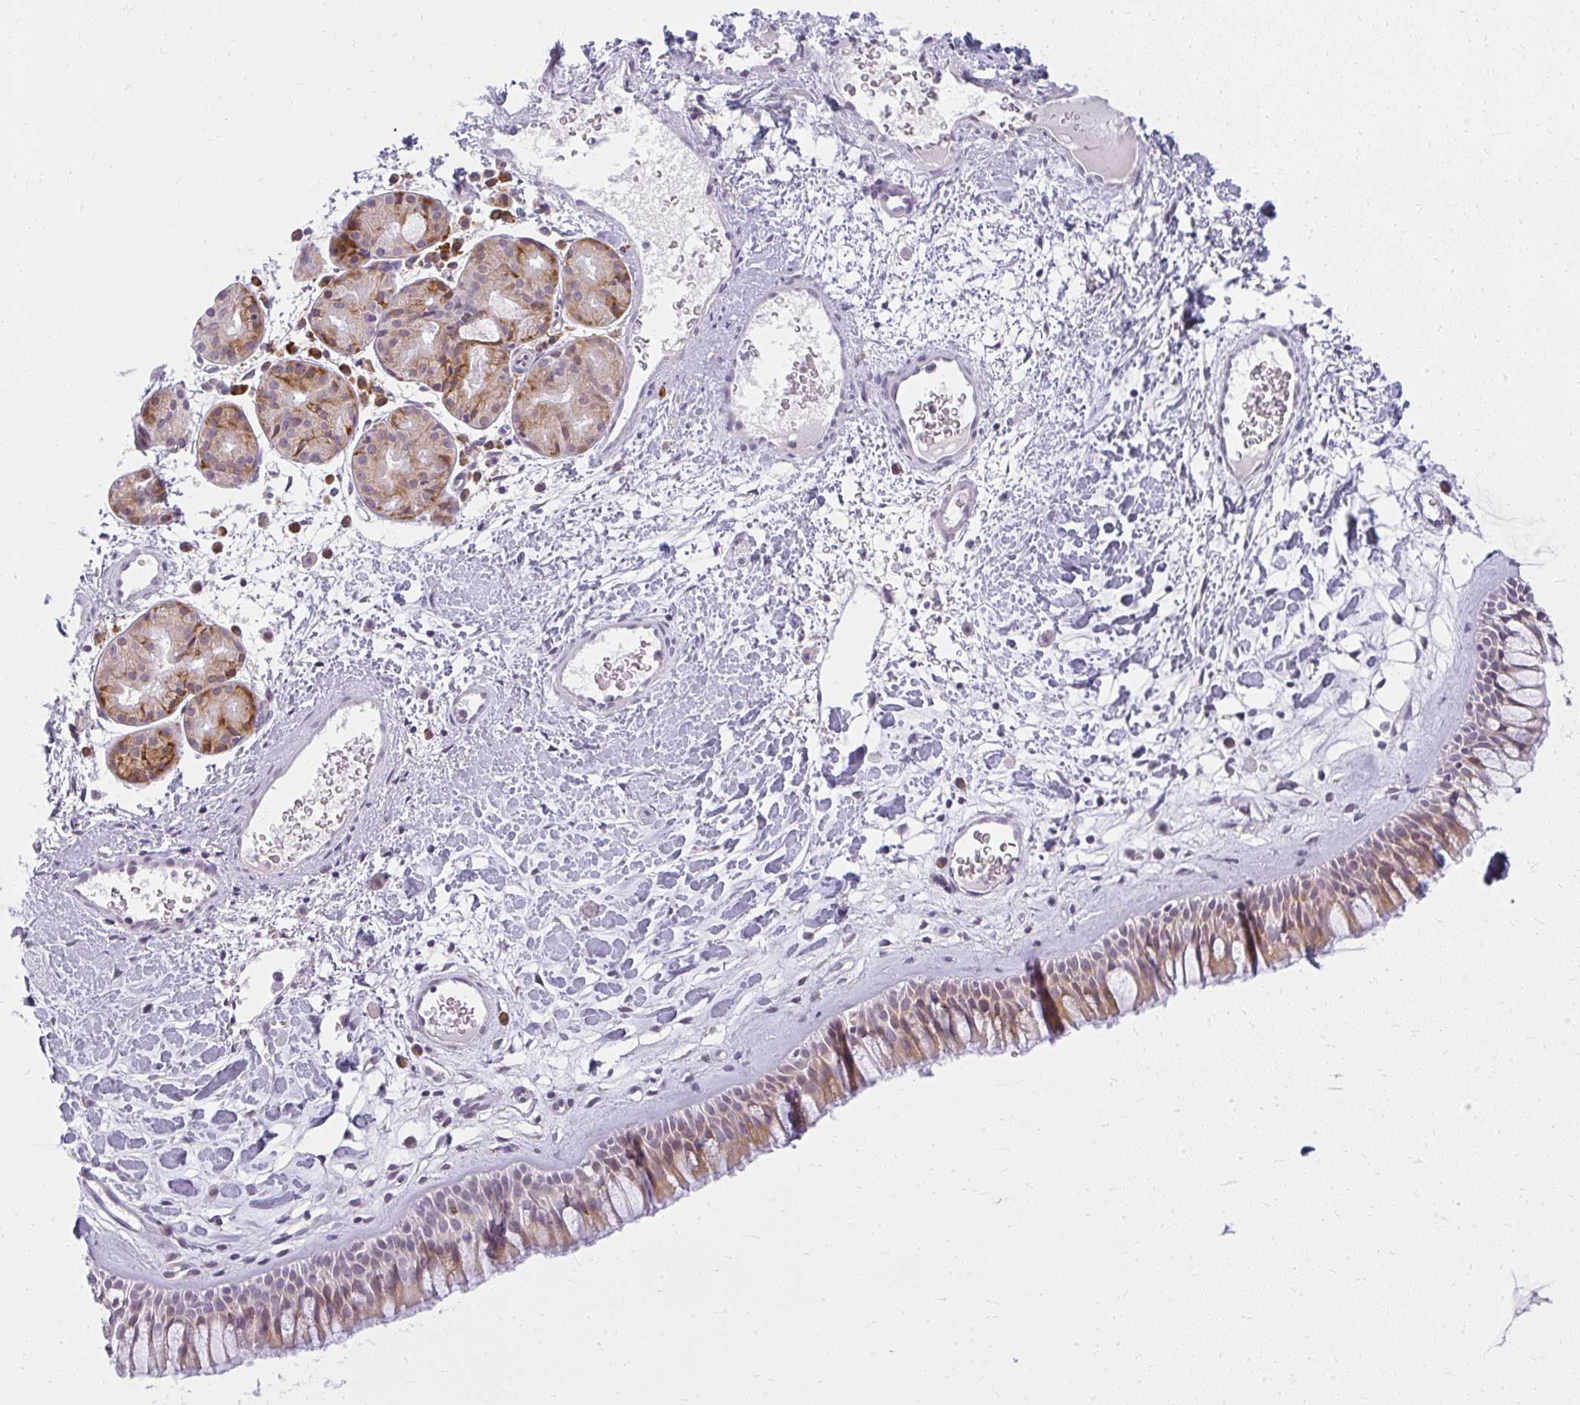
{"staining": {"intensity": "weak", "quantity": "25%-75%", "location": "cytoplasmic/membranous"}, "tissue": "nasopharynx", "cell_type": "Respiratory epithelial cells", "image_type": "normal", "snomed": [{"axis": "morphology", "description": "Normal tissue, NOS"}, {"axis": "topography", "description": "Nasopharynx"}], "caption": "Immunohistochemical staining of unremarkable nasopharynx reveals low levels of weak cytoplasmic/membranous expression in about 25%-75% of respiratory epithelial cells. The staining is performed using DAB brown chromogen to label protein expression. The nuclei are counter-stained blue using hematoxylin.", "gene": "ZFYVE26", "patient": {"sex": "male", "age": 65}}